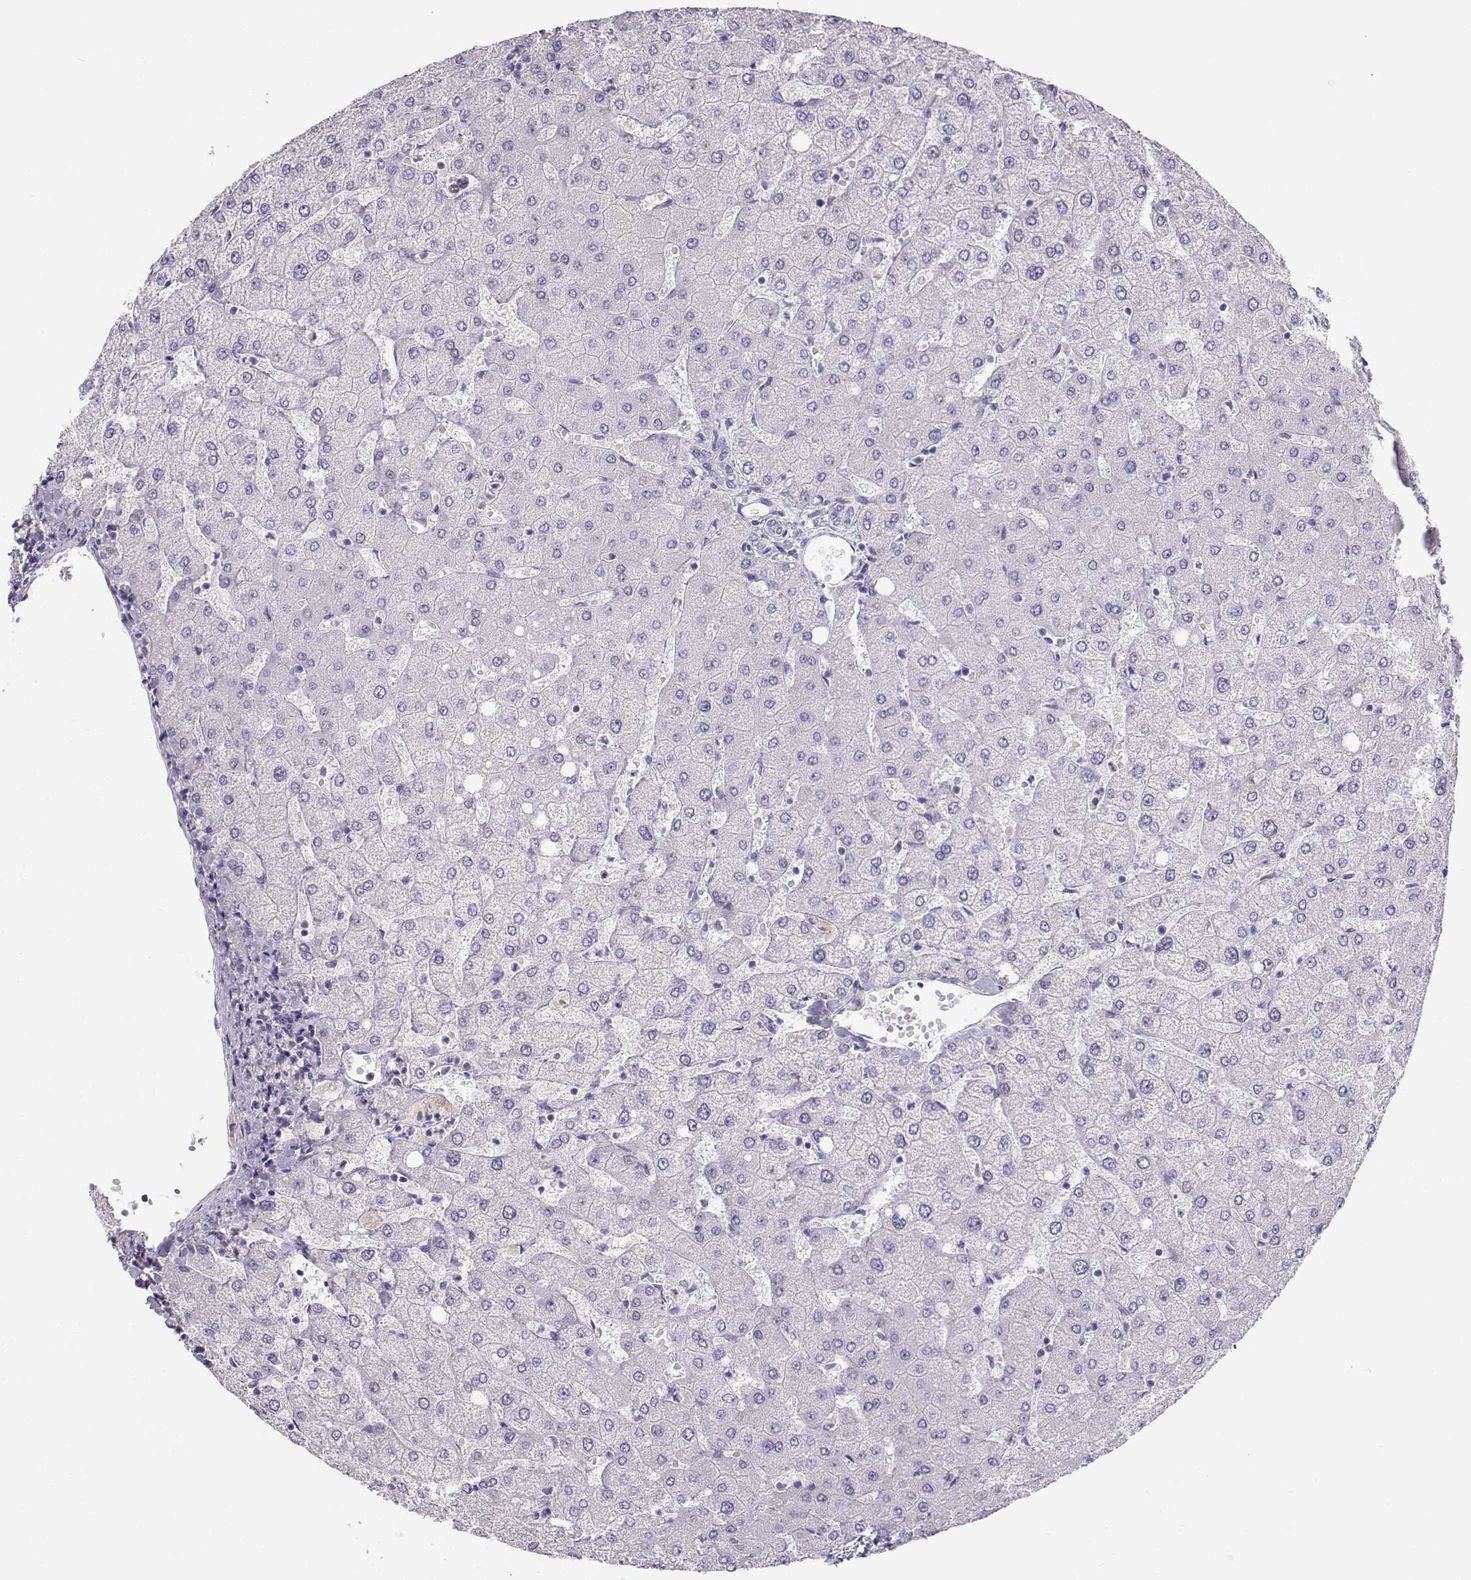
{"staining": {"intensity": "negative", "quantity": "none", "location": "none"}, "tissue": "liver", "cell_type": "Cholangiocytes", "image_type": "normal", "snomed": [{"axis": "morphology", "description": "Normal tissue, NOS"}, {"axis": "topography", "description": "Liver"}], "caption": "The image shows no staining of cholangiocytes in benign liver.", "gene": "OPN5", "patient": {"sex": "female", "age": 54}}